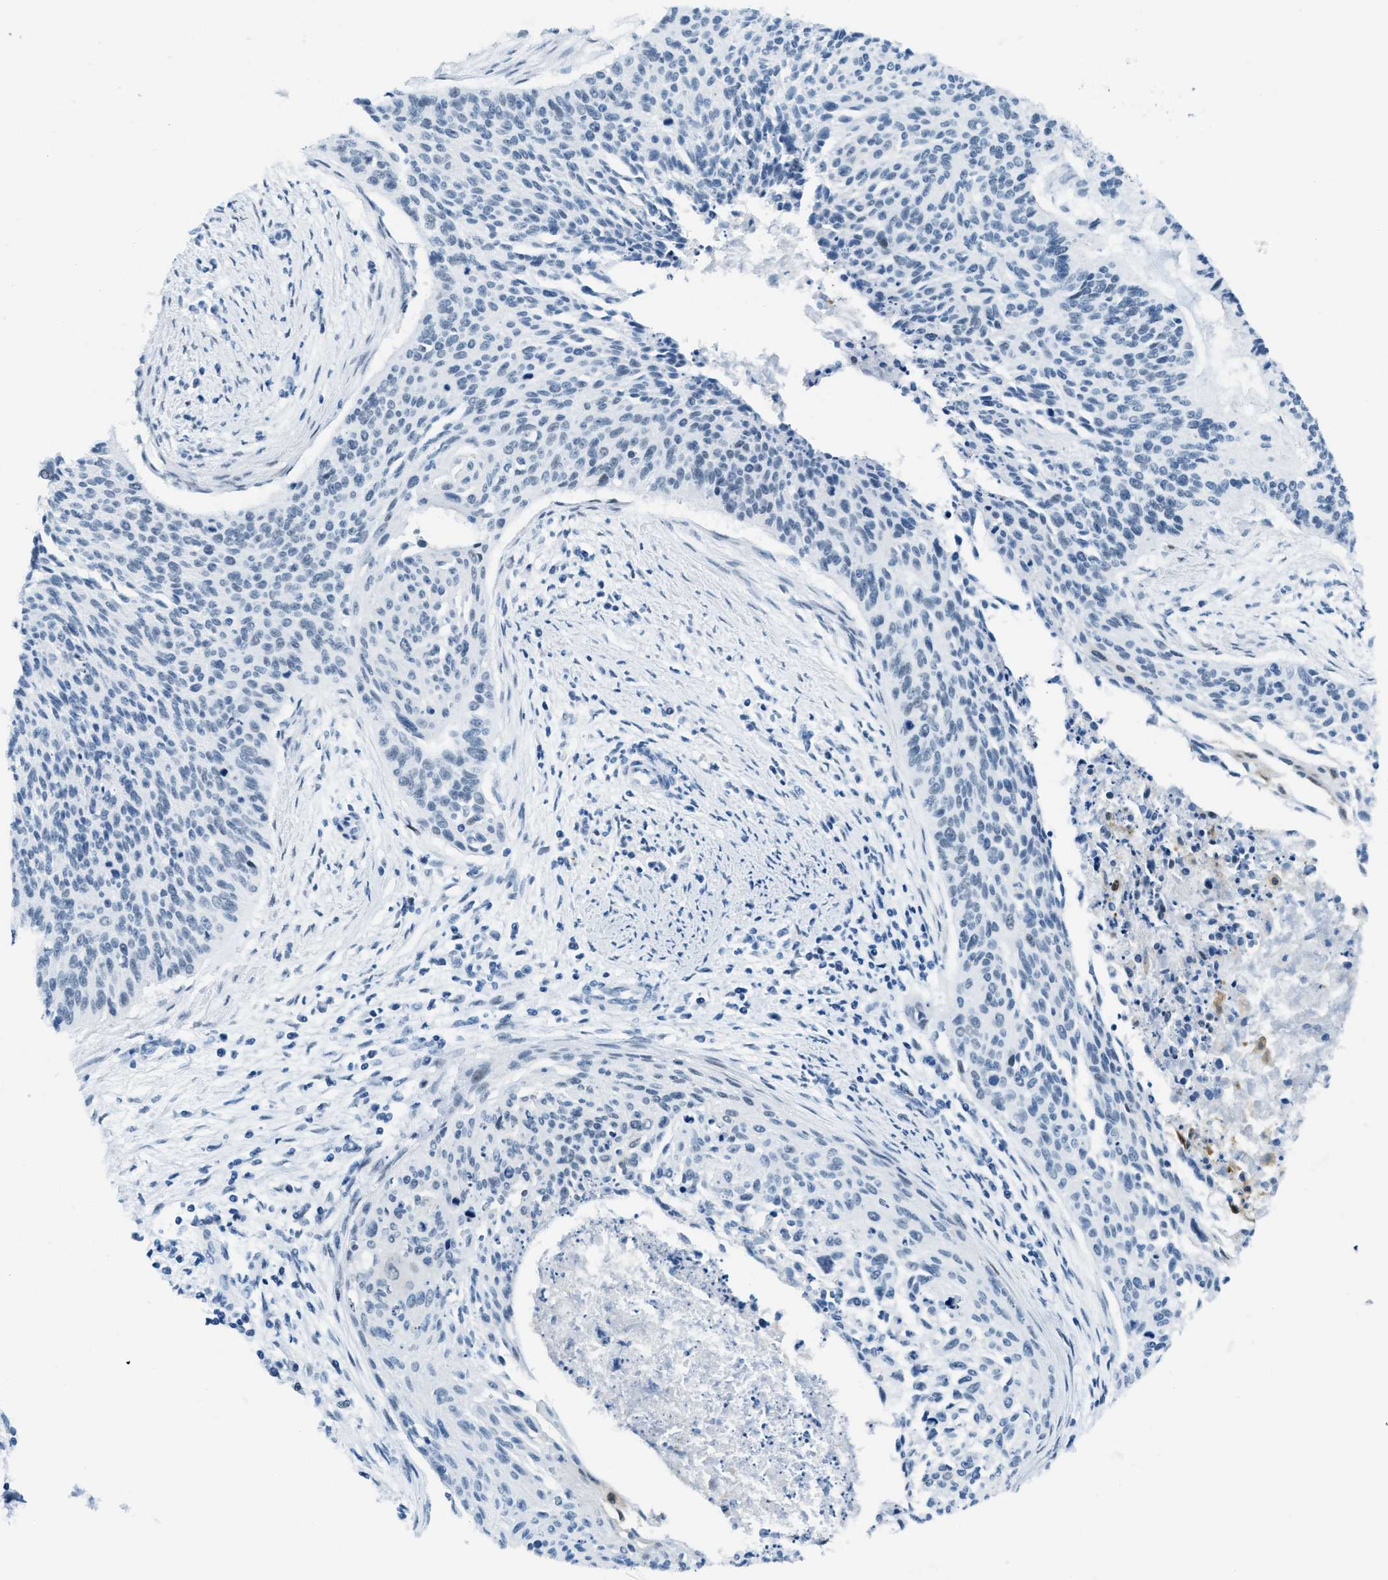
{"staining": {"intensity": "moderate", "quantity": "<25%", "location": "nuclear"}, "tissue": "cervical cancer", "cell_type": "Tumor cells", "image_type": "cancer", "snomed": [{"axis": "morphology", "description": "Squamous cell carcinoma, NOS"}, {"axis": "topography", "description": "Cervix"}], "caption": "Moderate nuclear protein positivity is present in about <25% of tumor cells in cervical squamous cell carcinoma.", "gene": "PLA2G2A", "patient": {"sex": "female", "age": 55}}